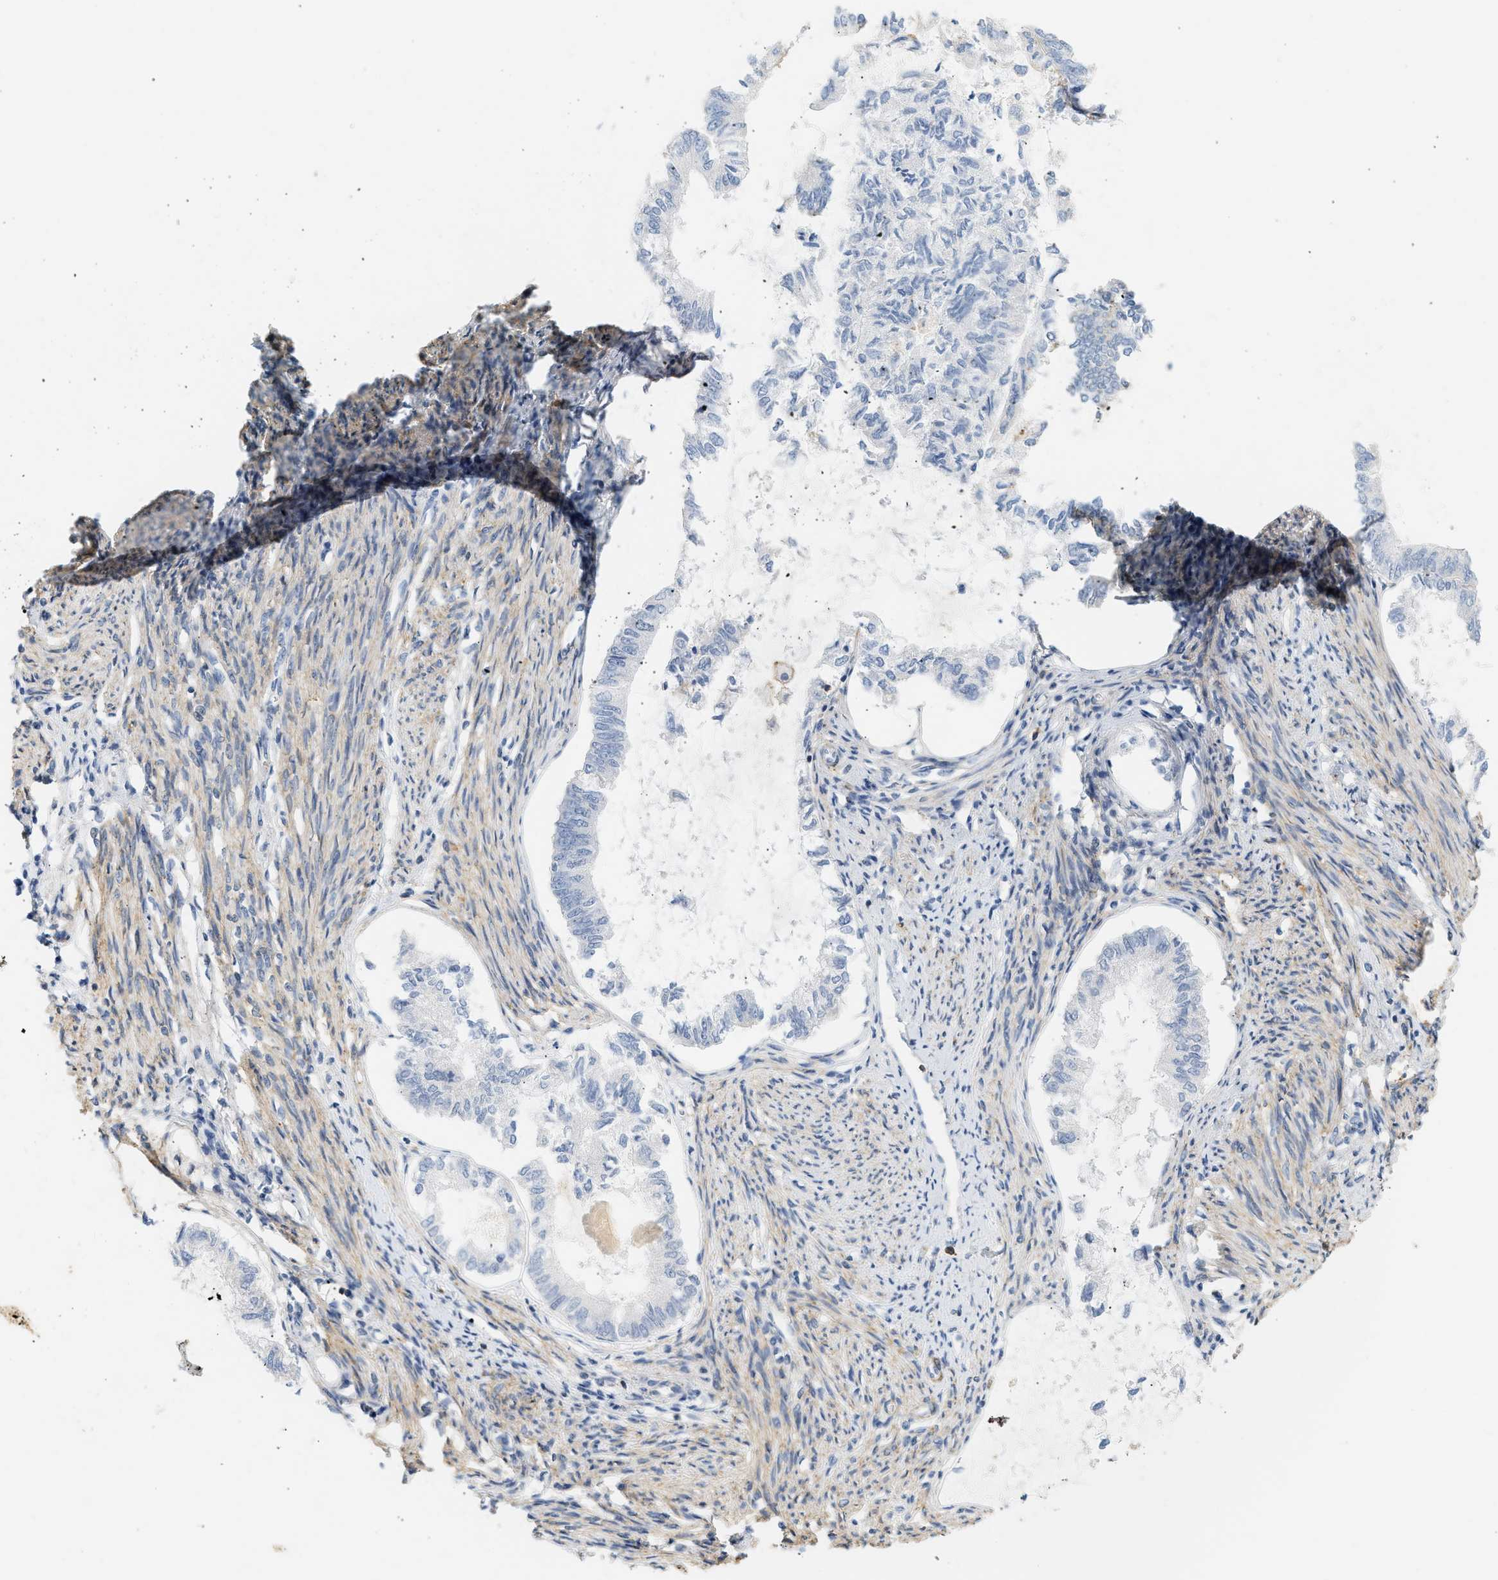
{"staining": {"intensity": "negative", "quantity": "none", "location": "none"}, "tissue": "endometrial cancer", "cell_type": "Tumor cells", "image_type": "cancer", "snomed": [{"axis": "morphology", "description": "Adenocarcinoma, NOS"}, {"axis": "topography", "description": "Endometrium"}], "caption": "Protein analysis of endometrial cancer (adenocarcinoma) displays no significant expression in tumor cells. (Stains: DAB immunohistochemistry (IHC) with hematoxylin counter stain, Microscopy: brightfield microscopy at high magnification).", "gene": "BVES", "patient": {"sex": "female", "age": 86}}